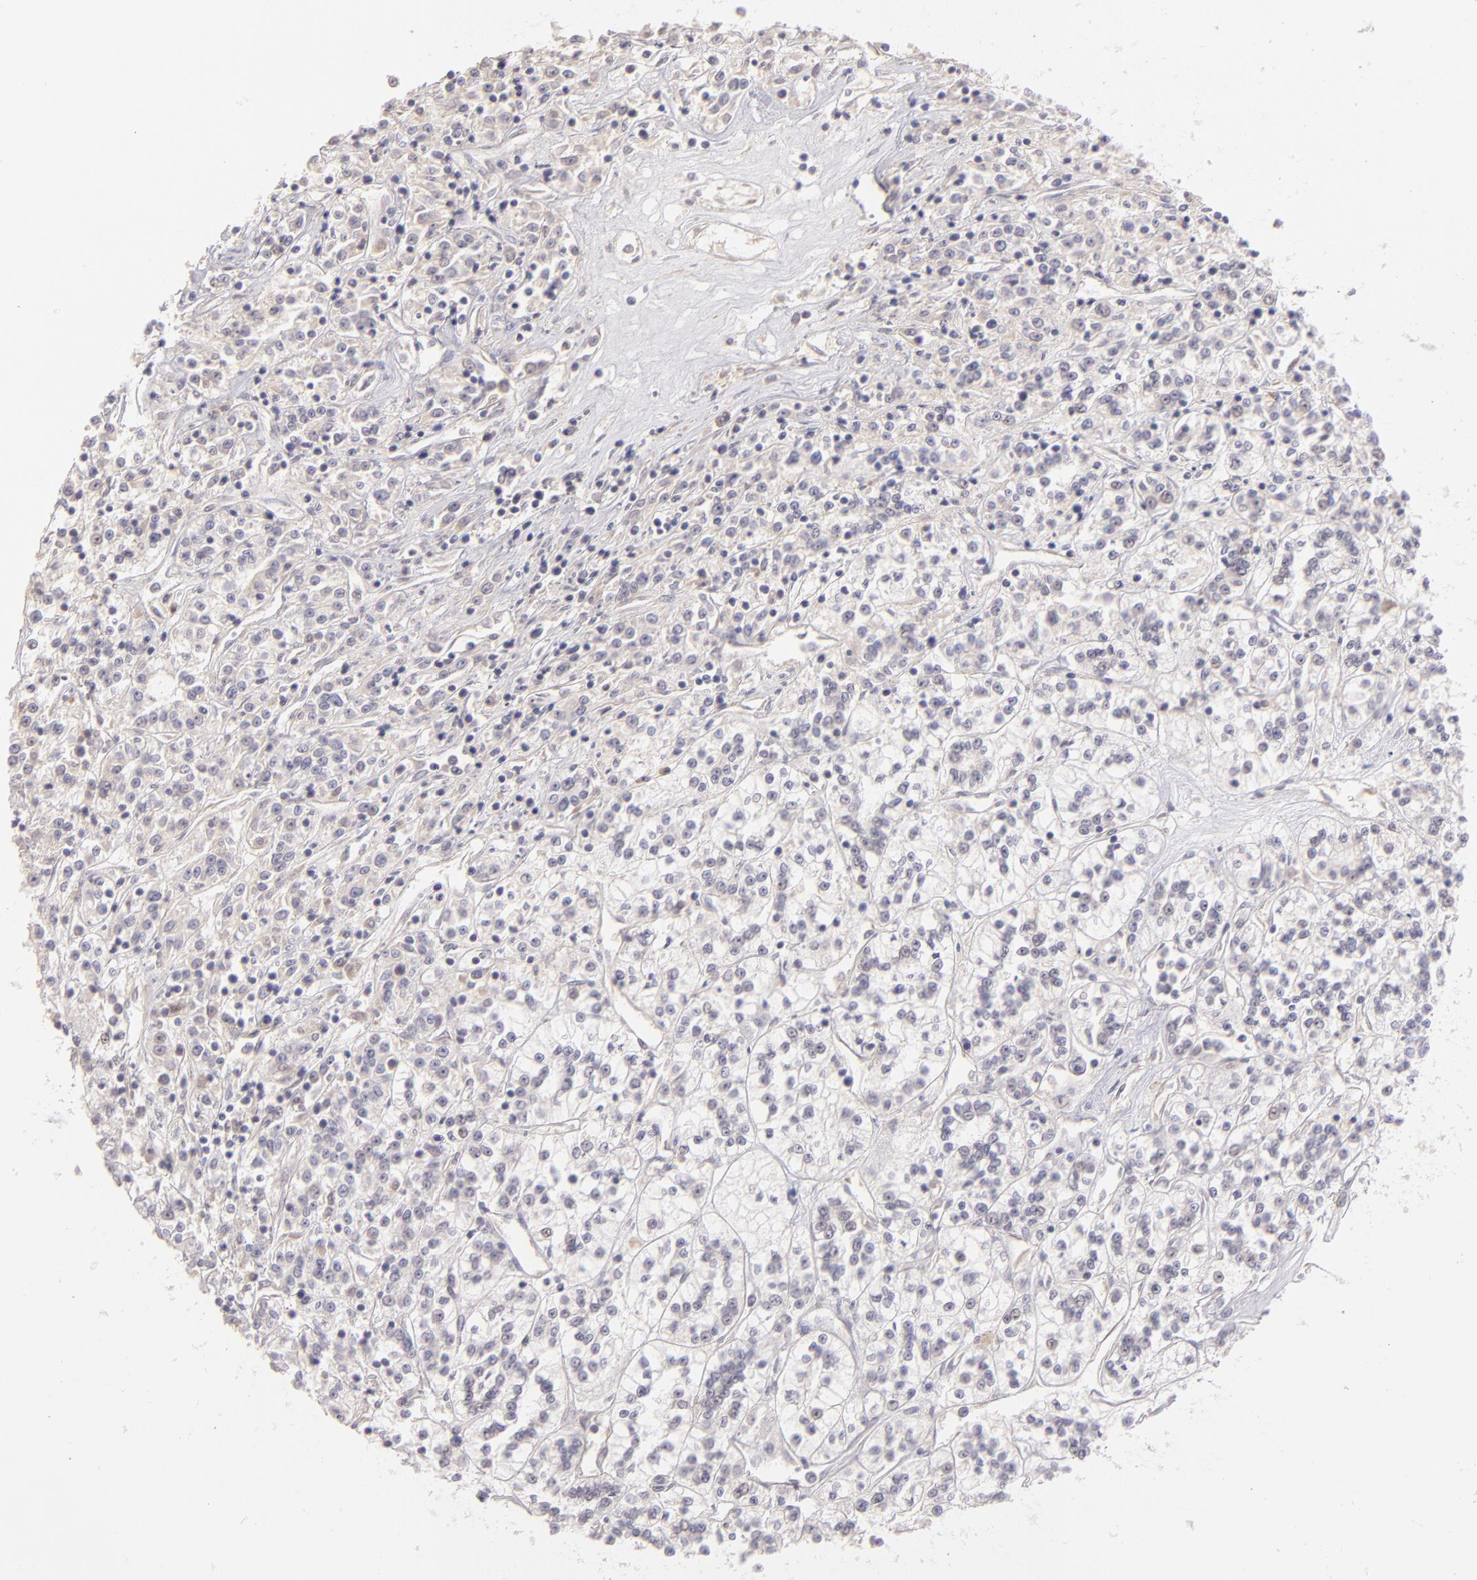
{"staining": {"intensity": "negative", "quantity": "none", "location": "none"}, "tissue": "renal cancer", "cell_type": "Tumor cells", "image_type": "cancer", "snomed": [{"axis": "morphology", "description": "Adenocarcinoma, NOS"}, {"axis": "topography", "description": "Kidney"}], "caption": "There is no significant positivity in tumor cells of adenocarcinoma (renal).", "gene": "THBD", "patient": {"sex": "female", "age": 76}}